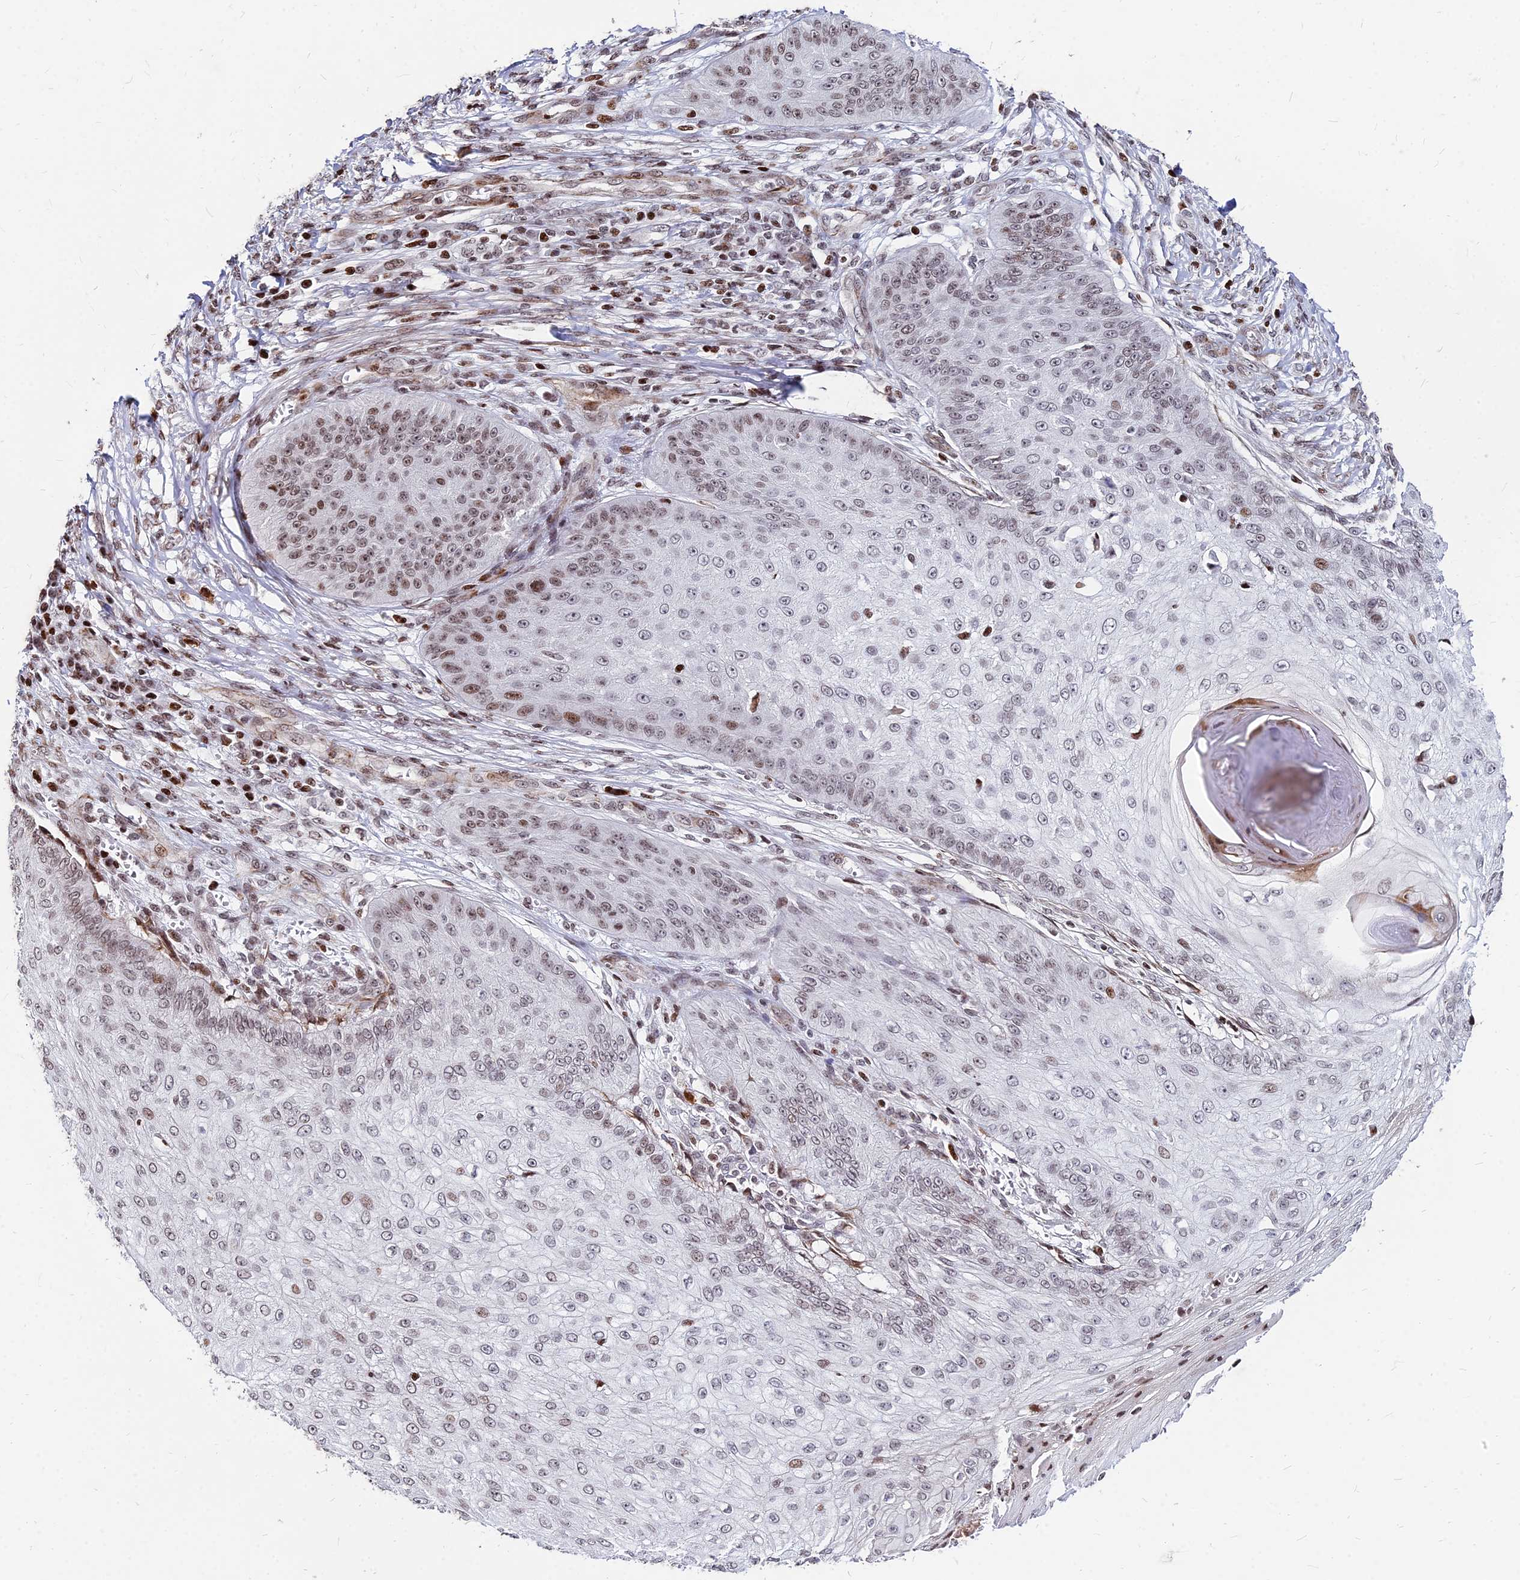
{"staining": {"intensity": "moderate", "quantity": "<25%", "location": "nuclear"}, "tissue": "skin cancer", "cell_type": "Tumor cells", "image_type": "cancer", "snomed": [{"axis": "morphology", "description": "Squamous cell carcinoma, NOS"}, {"axis": "topography", "description": "Skin"}], "caption": "Moderate nuclear expression for a protein is appreciated in approximately <25% of tumor cells of skin cancer (squamous cell carcinoma) using immunohistochemistry (IHC).", "gene": "NYAP2", "patient": {"sex": "male", "age": 70}}